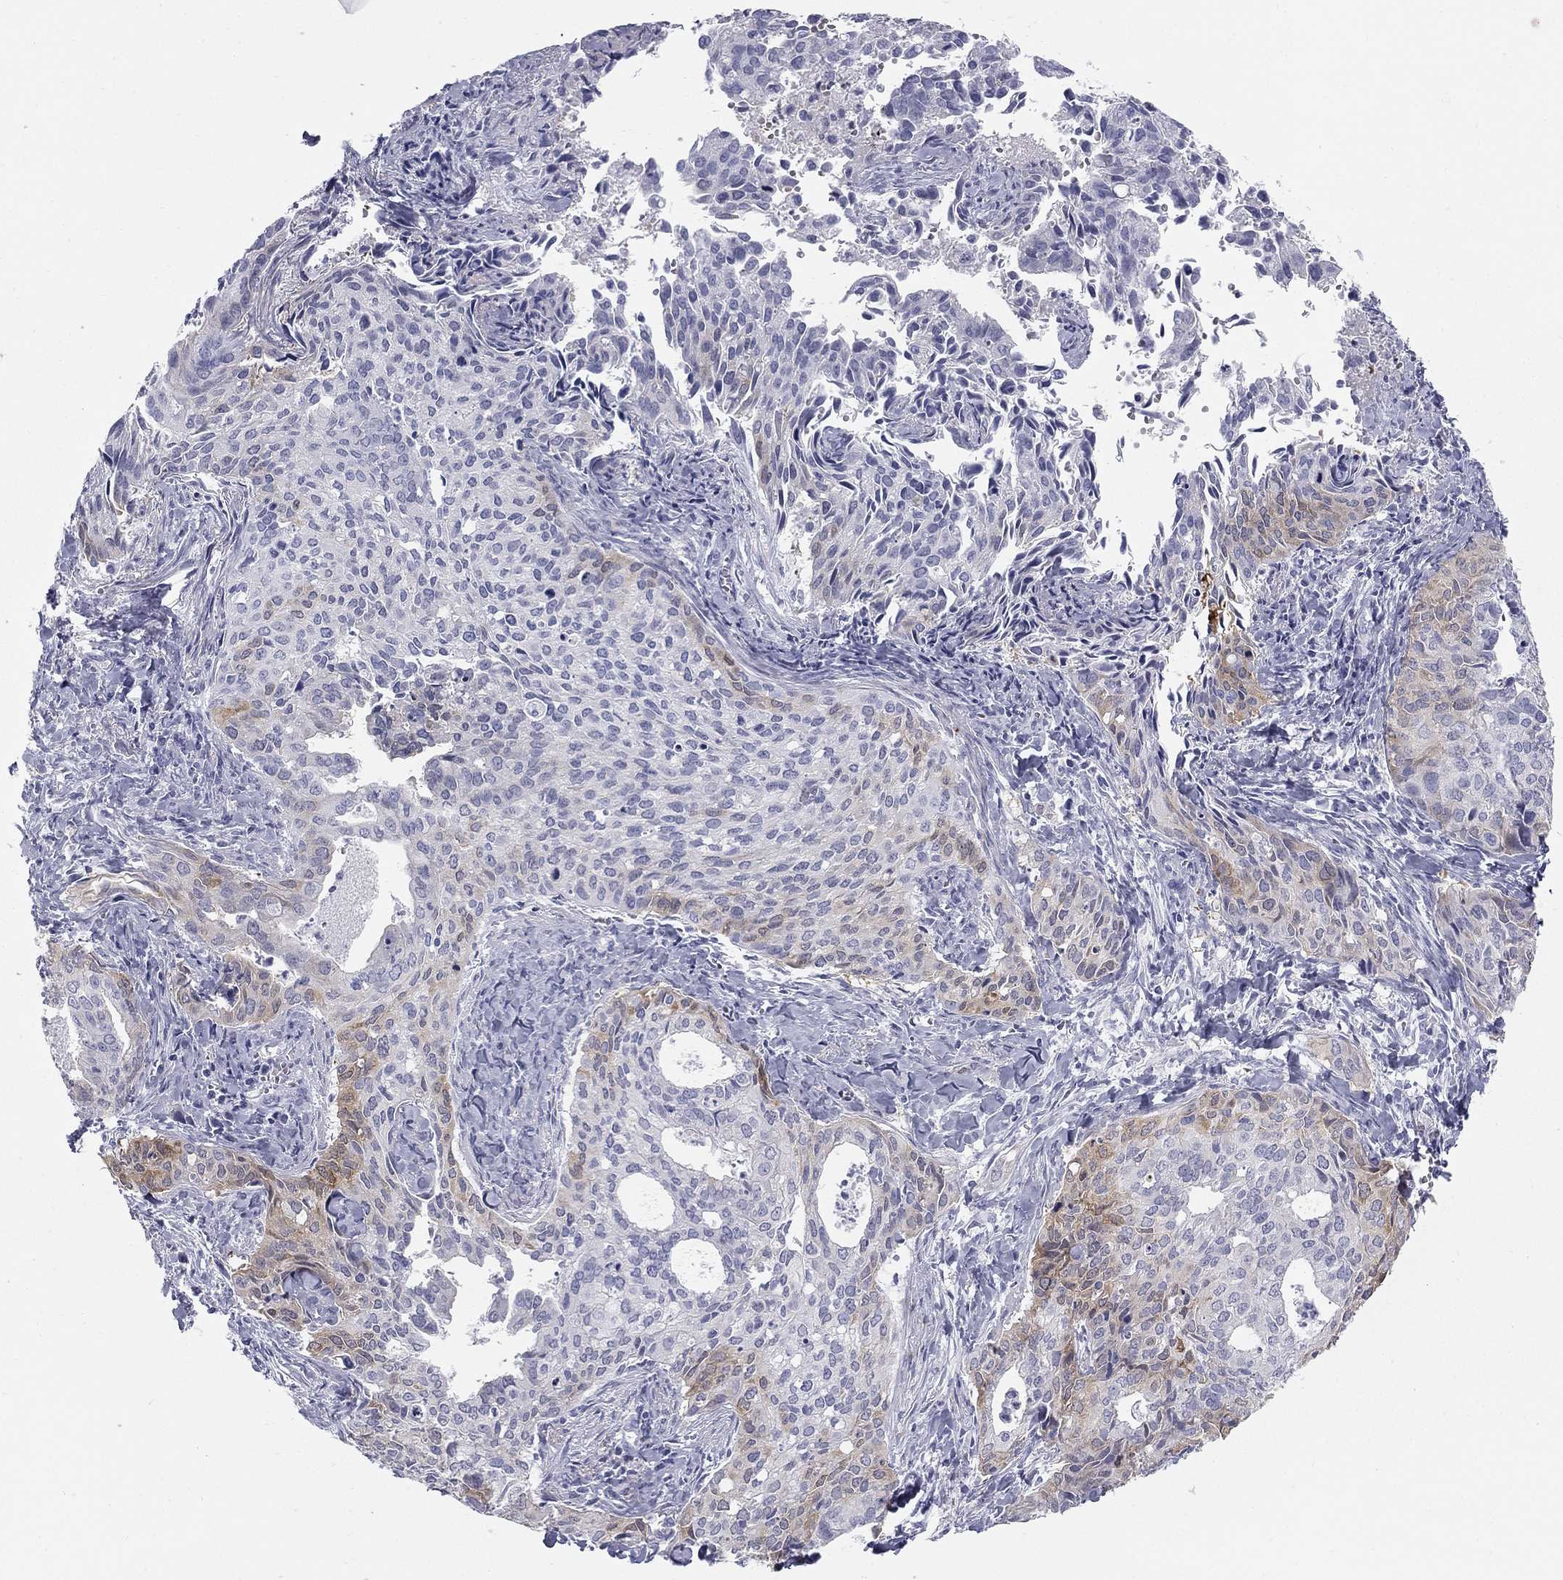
{"staining": {"intensity": "moderate", "quantity": "<25%", "location": "cytoplasmic/membranous"}, "tissue": "cervical cancer", "cell_type": "Tumor cells", "image_type": "cancer", "snomed": [{"axis": "morphology", "description": "Squamous cell carcinoma, NOS"}, {"axis": "topography", "description": "Cervix"}], "caption": "Cervical squamous cell carcinoma tissue shows moderate cytoplasmic/membranous staining in about <25% of tumor cells", "gene": "SULT2B1", "patient": {"sex": "female", "age": 29}}